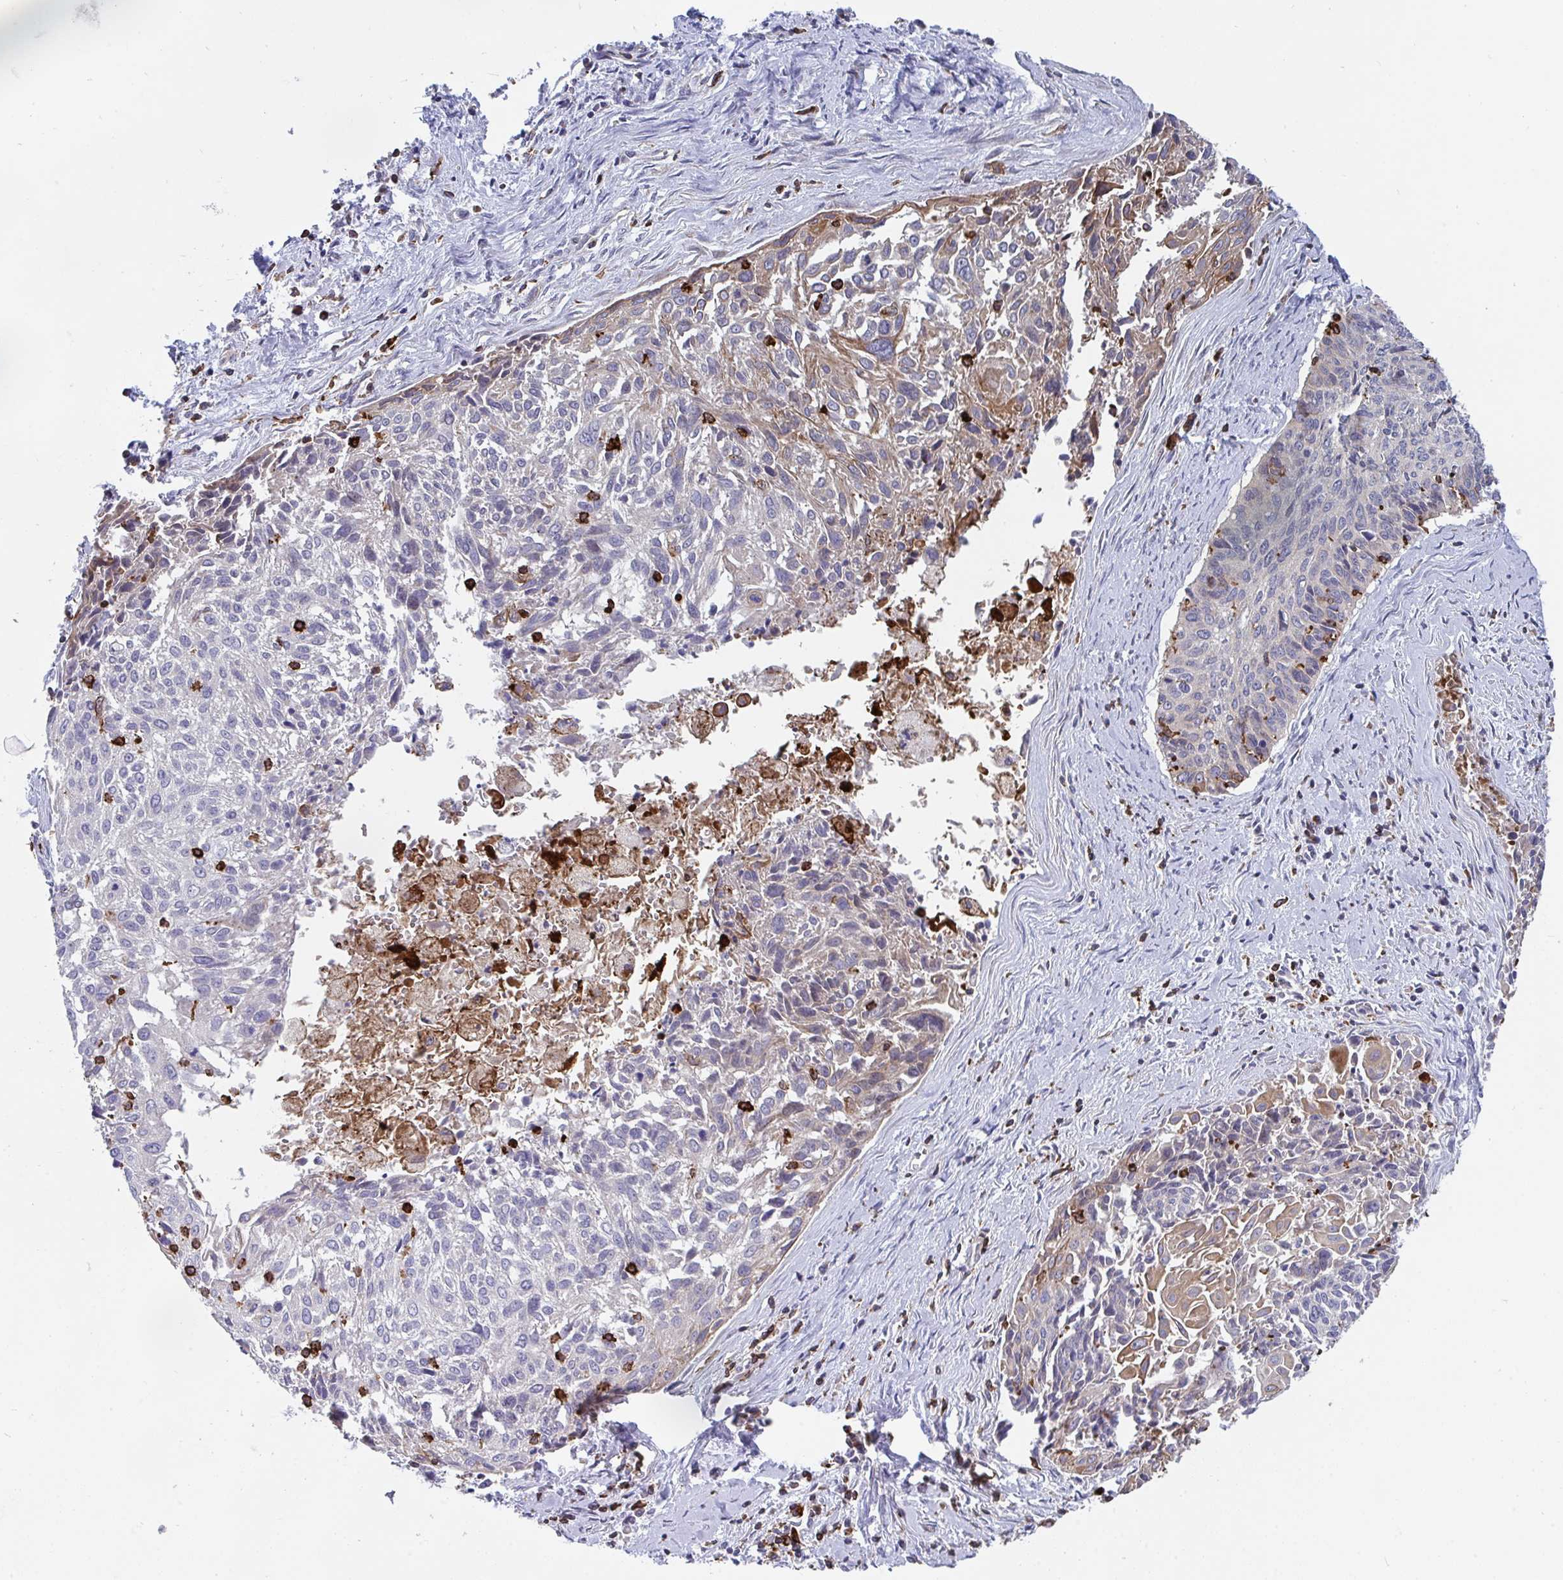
{"staining": {"intensity": "moderate", "quantity": "<25%", "location": "cytoplasmic/membranous"}, "tissue": "cervical cancer", "cell_type": "Tumor cells", "image_type": "cancer", "snomed": [{"axis": "morphology", "description": "Squamous cell carcinoma, NOS"}, {"axis": "topography", "description": "Cervix"}], "caption": "Immunohistochemistry (IHC) of human squamous cell carcinoma (cervical) demonstrates low levels of moderate cytoplasmic/membranous expression in approximately <25% of tumor cells.", "gene": "FRMD3", "patient": {"sex": "female", "age": 55}}